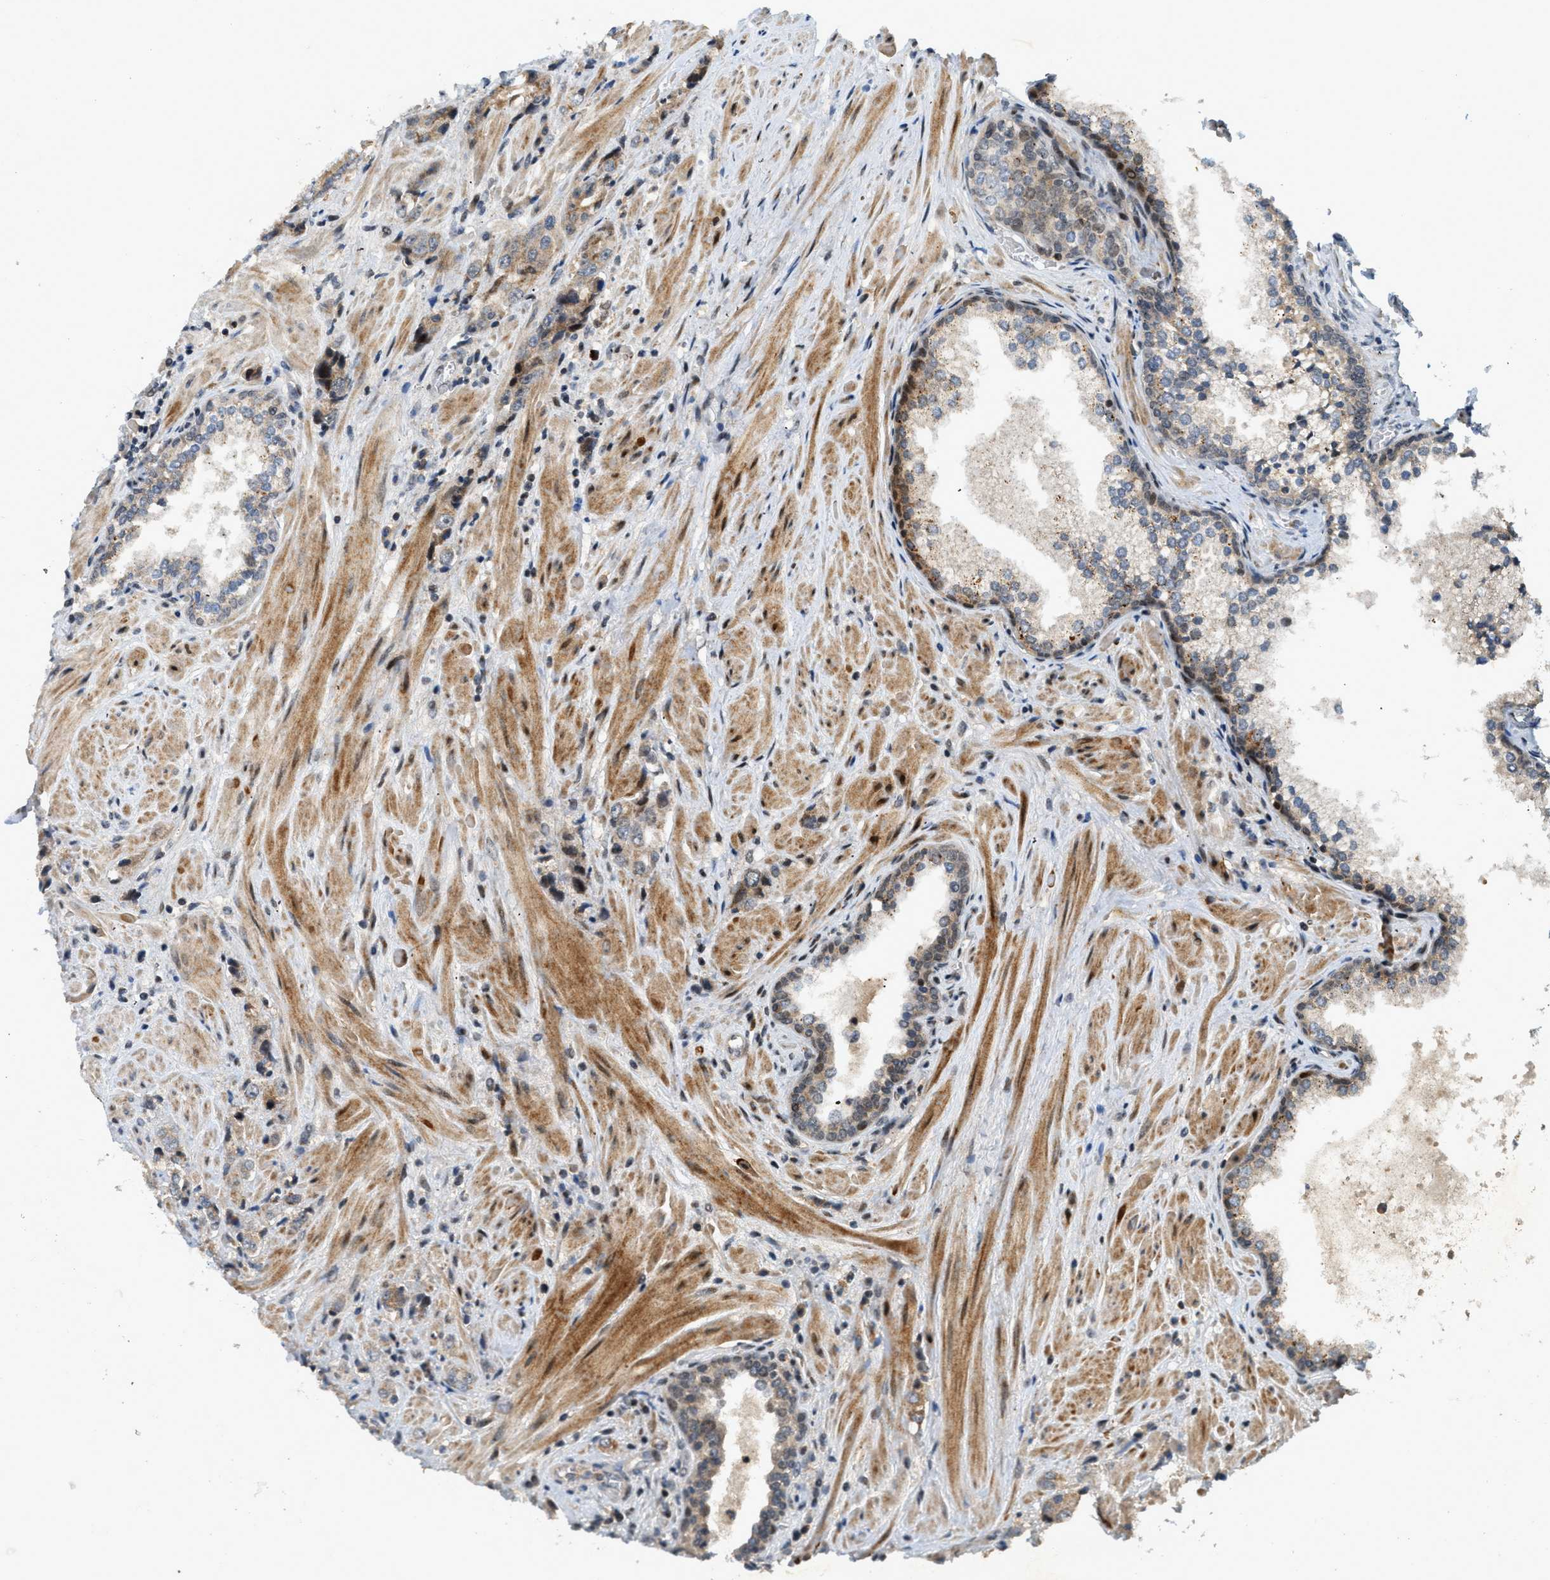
{"staining": {"intensity": "moderate", "quantity": "25%-75%", "location": "cytoplasmic/membranous,nuclear"}, "tissue": "prostate cancer", "cell_type": "Tumor cells", "image_type": "cancer", "snomed": [{"axis": "morphology", "description": "Adenocarcinoma, High grade"}, {"axis": "topography", "description": "Prostate"}], "caption": "Immunohistochemistry (DAB (3,3'-diaminobenzidine)) staining of human high-grade adenocarcinoma (prostate) reveals moderate cytoplasmic/membranous and nuclear protein positivity in about 25%-75% of tumor cells. (Stains: DAB (3,3'-diaminobenzidine) in brown, nuclei in blue, Microscopy: brightfield microscopy at high magnification).", "gene": "TRAPPC14", "patient": {"sex": "male", "age": 61}}